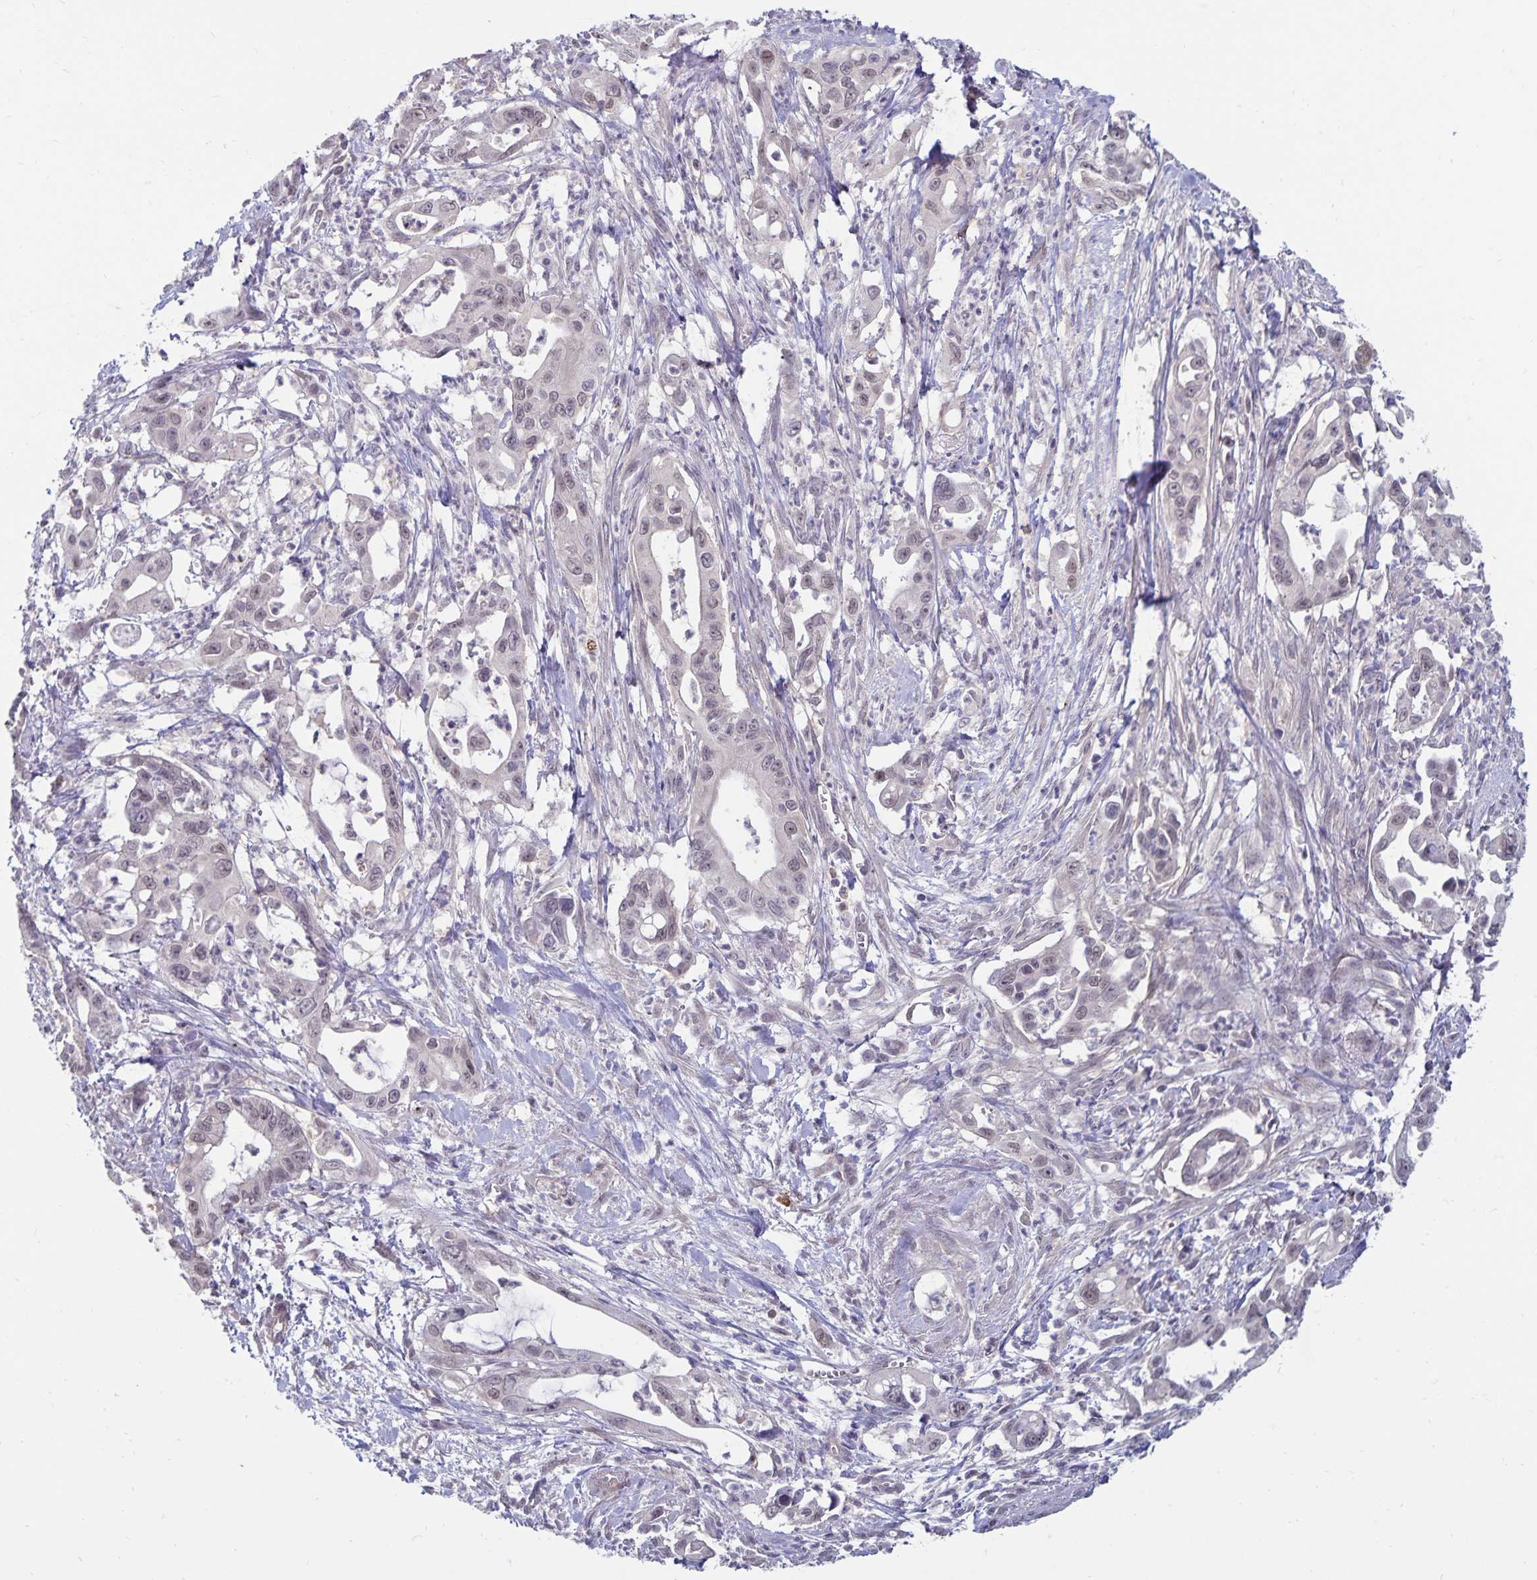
{"staining": {"intensity": "negative", "quantity": "none", "location": "none"}, "tissue": "pancreatic cancer", "cell_type": "Tumor cells", "image_type": "cancer", "snomed": [{"axis": "morphology", "description": "Adenocarcinoma, NOS"}, {"axis": "topography", "description": "Pancreas"}], "caption": "This is an immunohistochemistry (IHC) photomicrograph of human pancreatic cancer. There is no positivity in tumor cells.", "gene": "CDKN2B", "patient": {"sex": "male", "age": 61}}